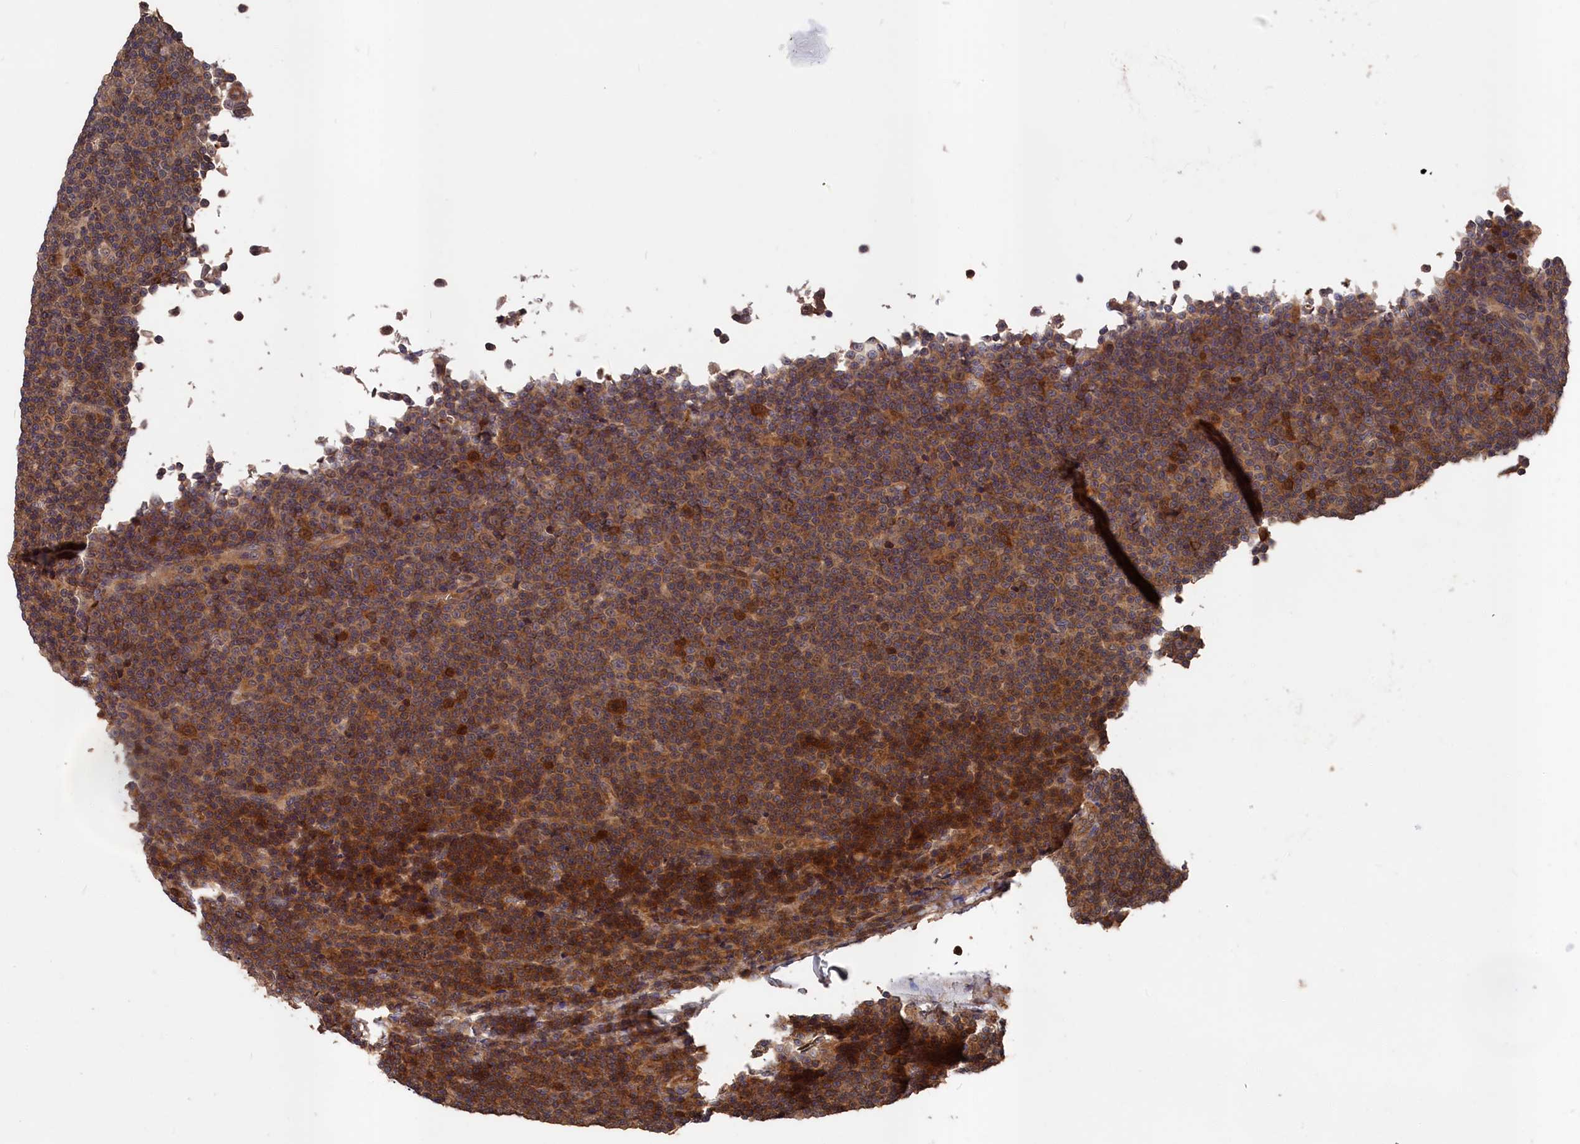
{"staining": {"intensity": "moderate", "quantity": ">75%", "location": "cytoplasmic/membranous"}, "tissue": "lymphoma", "cell_type": "Tumor cells", "image_type": "cancer", "snomed": [{"axis": "morphology", "description": "Malignant lymphoma, non-Hodgkin's type, Low grade"}, {"axis": "topography", "description": "Lymph node"}], "caption": "Protein staining by IHC displays moderate cytoplasmic/membranous positivity in about >75% of tumor cells in malignant lymphoma, non-Hodgkin's type (low-grade).", "gene": "RMI2", "patient": {"sex": "female", "age": 67}}